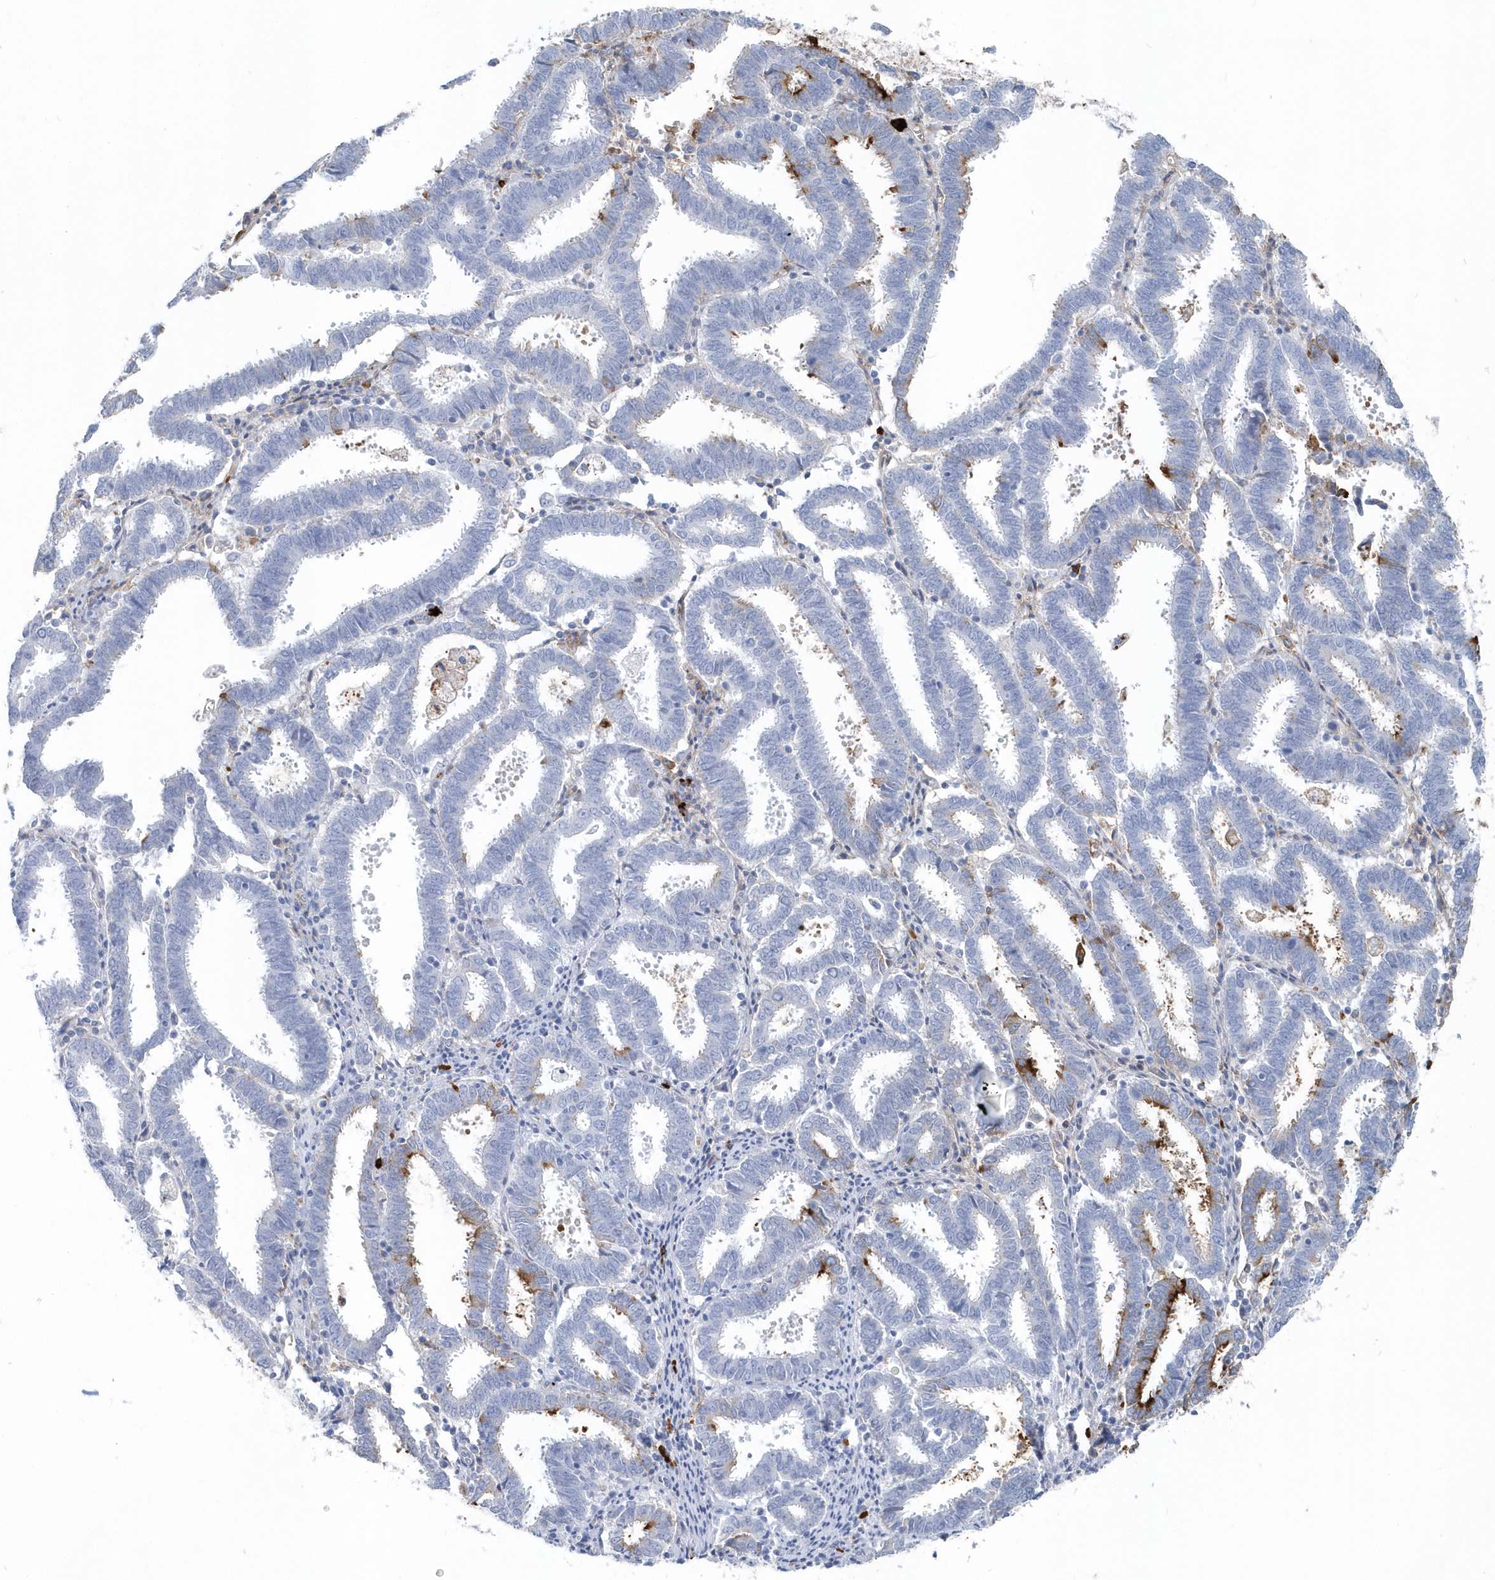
{"staining": {"intensity": "strong", "quantity": "<25%", "location": "cytoplasmic/membranous"}, "tissue": "endometrial cancer", "cell_type": "Tumor cells", "image_type": "cancer", "snomed": [{"axis": "morphology", "description": "Adenocarcinoma, NOS"}, {"axis": "topography", "description": "Uterus"}], "caption": "Immunohistochemical staining of human endometrial cancer shows medium levels of strong cytoplasmic/membranous protein expression in about <25% of tumor cells.", "gene": "JCHAIN", "patient": {"sex": "female", "age": 83}}